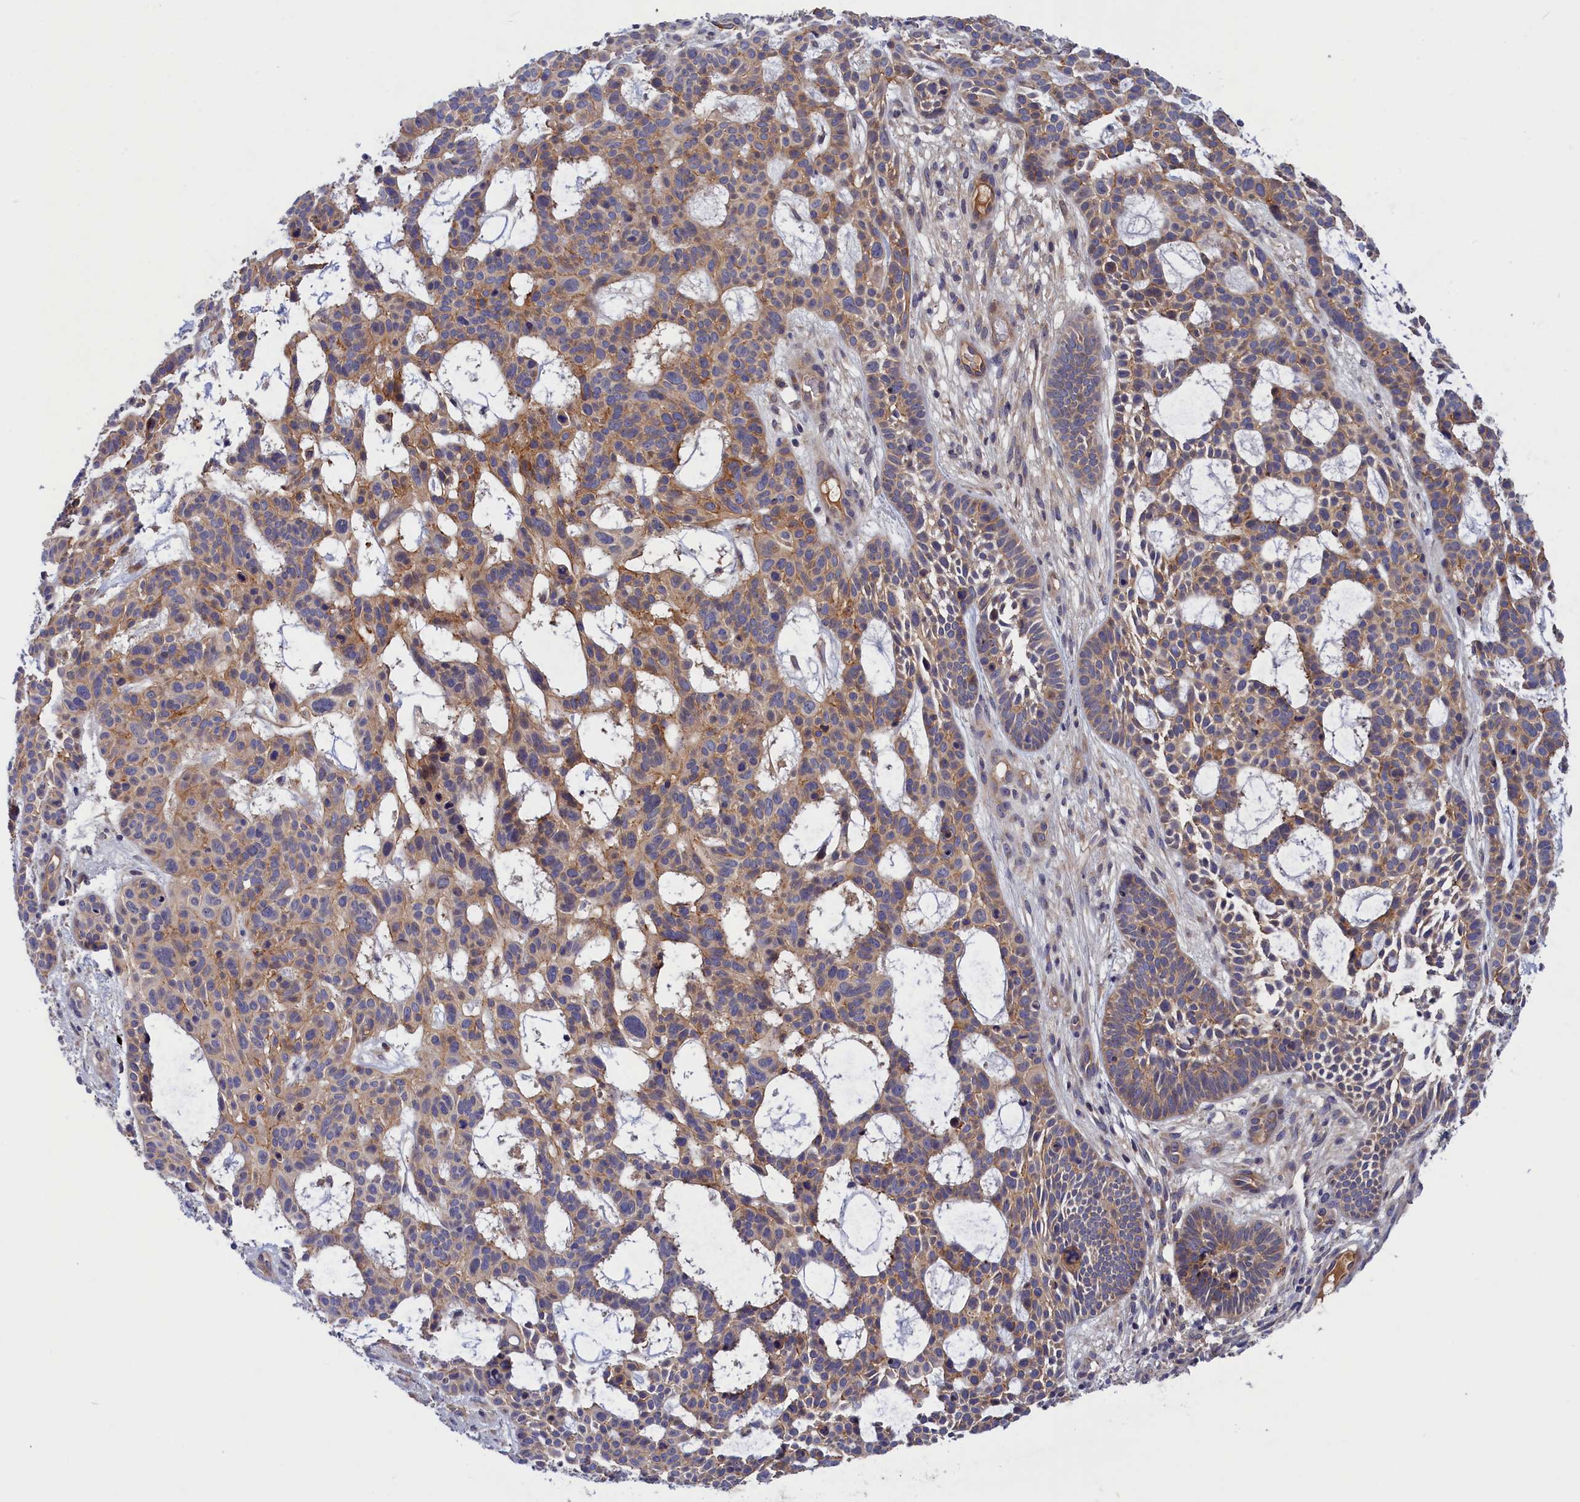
{"staining": {"intensity": "weak", "quantity": "25%-75%", "location": "cytoplasmic/membranous"}, "tissue": "skin cancer", "cell_type": "Tumor cells", "image_type": "cancer", "snomed": [{"axis": "morphology", "description": "Basal cell carcinoma"}, {"axis": "topography", "description": "Skin"}], "caption": "This histopathology image demonstrates immunohistochemistry (IHC) staining of skin basal cell carcinoma, with low weak cytoplasmic/membranous expression in about 25%-75% of tumor cells.", "gene": "CRACD", "patient": {"sex": "male", "age": 89}}